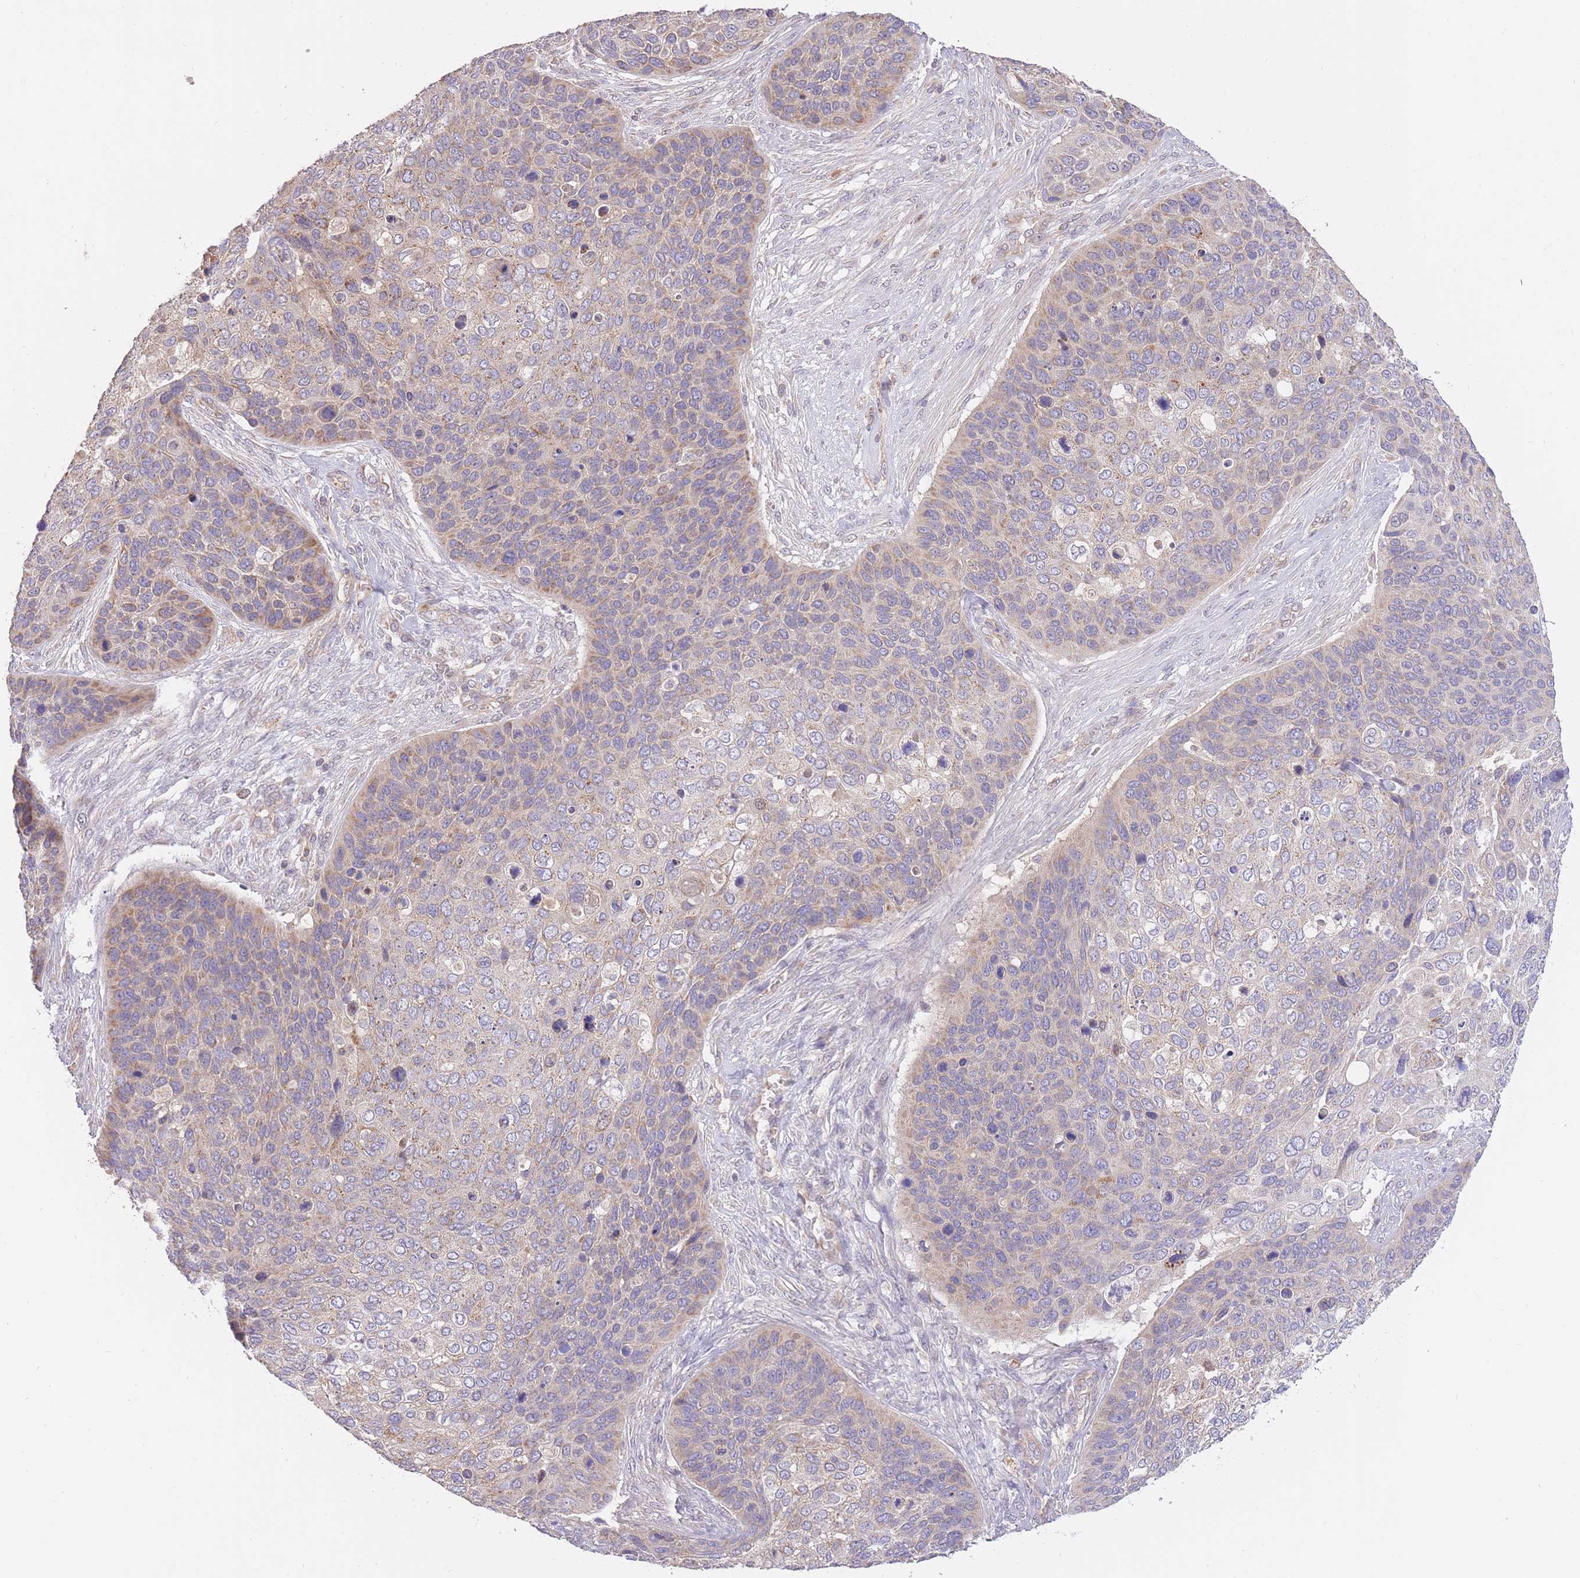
{"staining": {"intensity": "weak", "quantity": "25%-75%", "location": "cytoplasmic/membranous"}, "tissue": "skin cancer", "cell_type": "Tumor cells", "image_type": "cancer", "snomed": [{"axis": "morphology", "description": "Basal cell carcinoma"}, {"axis": "topography", "description": "Skin"}], "caption": "A brown stain shows weak cytoplasmic/membranous expression of a protein in human basal cell carcinoma (skin) tumor cells.", "gene": "PREP", "patient": {"sex": "female", "age": 74}}